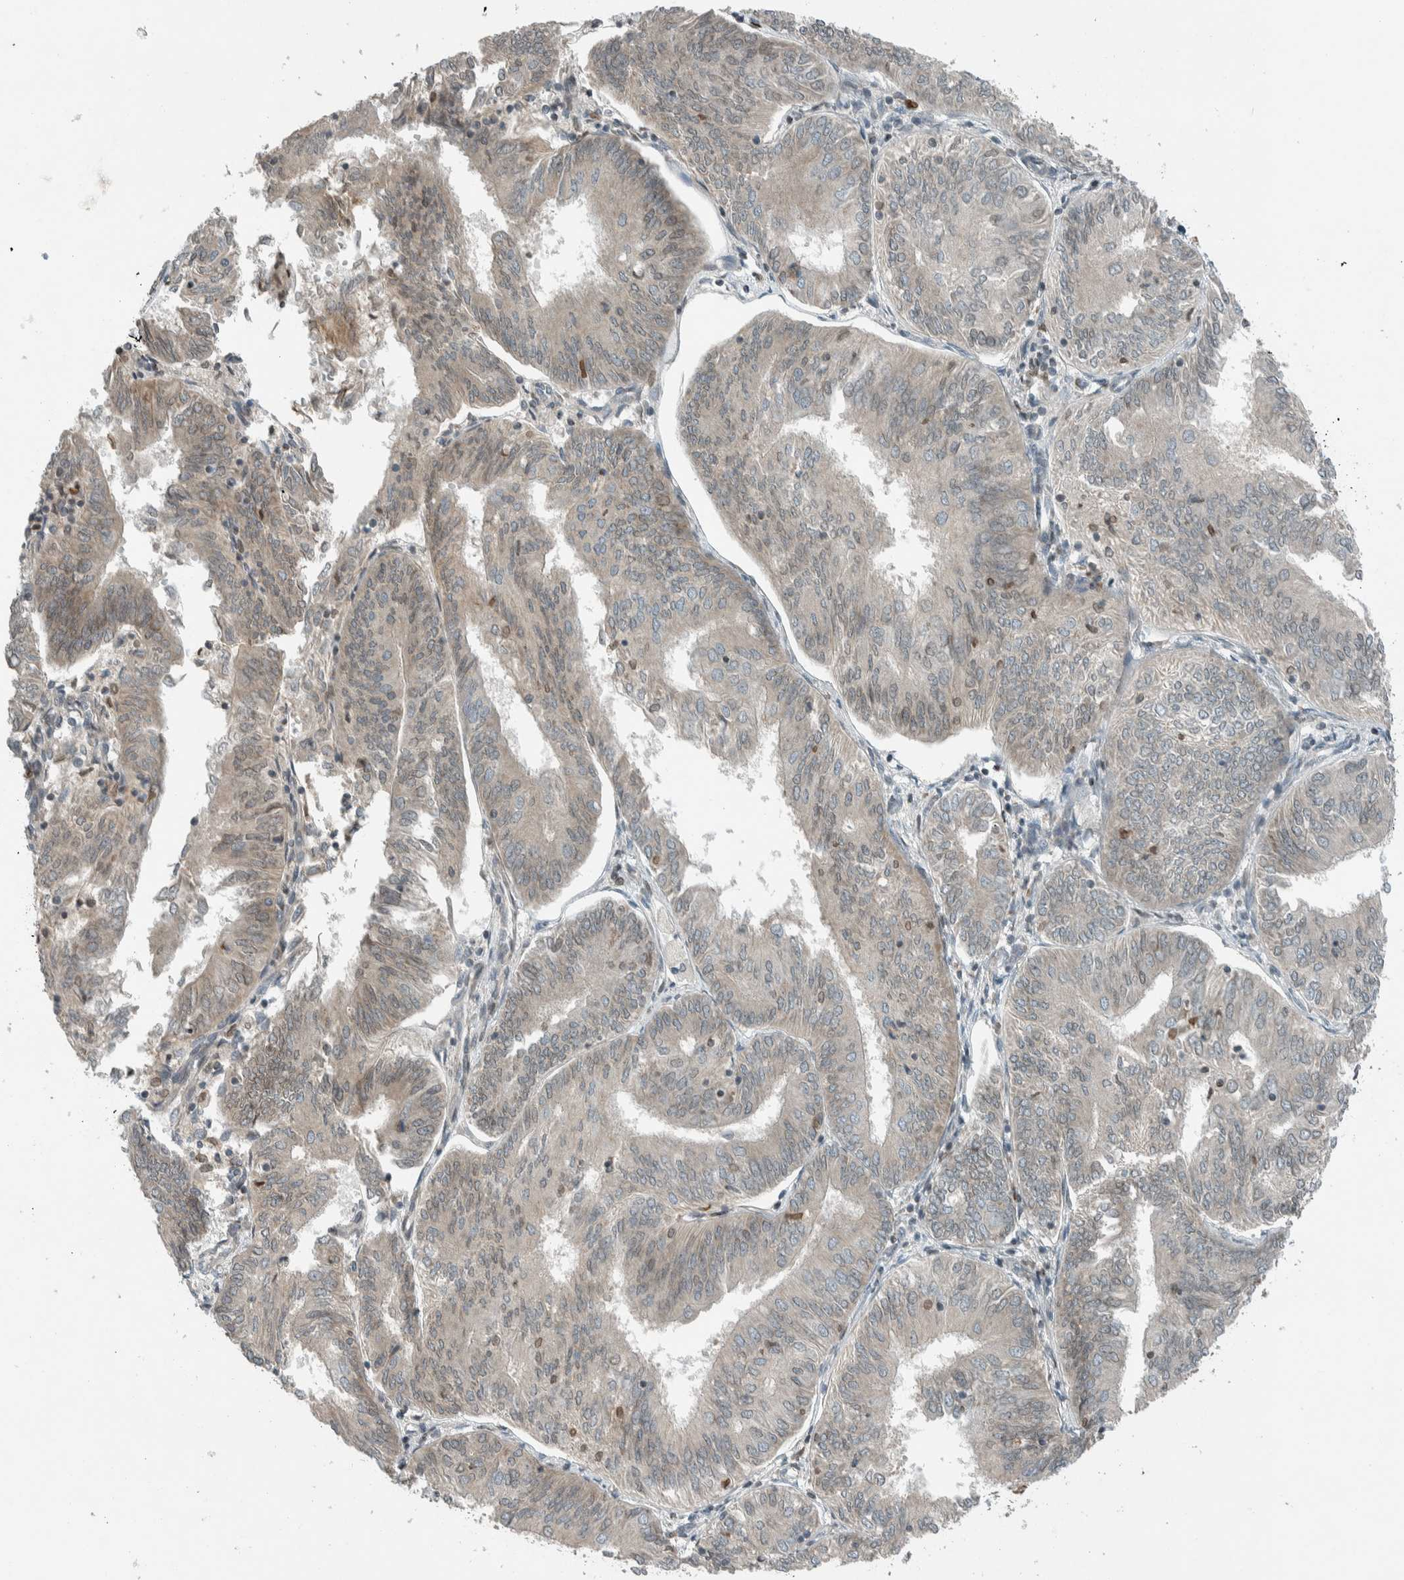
{"staining": {"intensity": "negative", "quantity": "none", "location": "none"}, "tissue": "endometrial cancer", "cell_type": "Tumor cells", "image_type": "cancer", "snomed": [{"axis": "morphology", "description": "Adenocarcinoma, NOS"}, {"axis": "topography", "description": "Endometrium"}], "caption": "Tumor cells are negative for brown protein staining in endometrial cancer.", "gene": "SEL1L", "patient": {"sex": "female", "age": 58}}